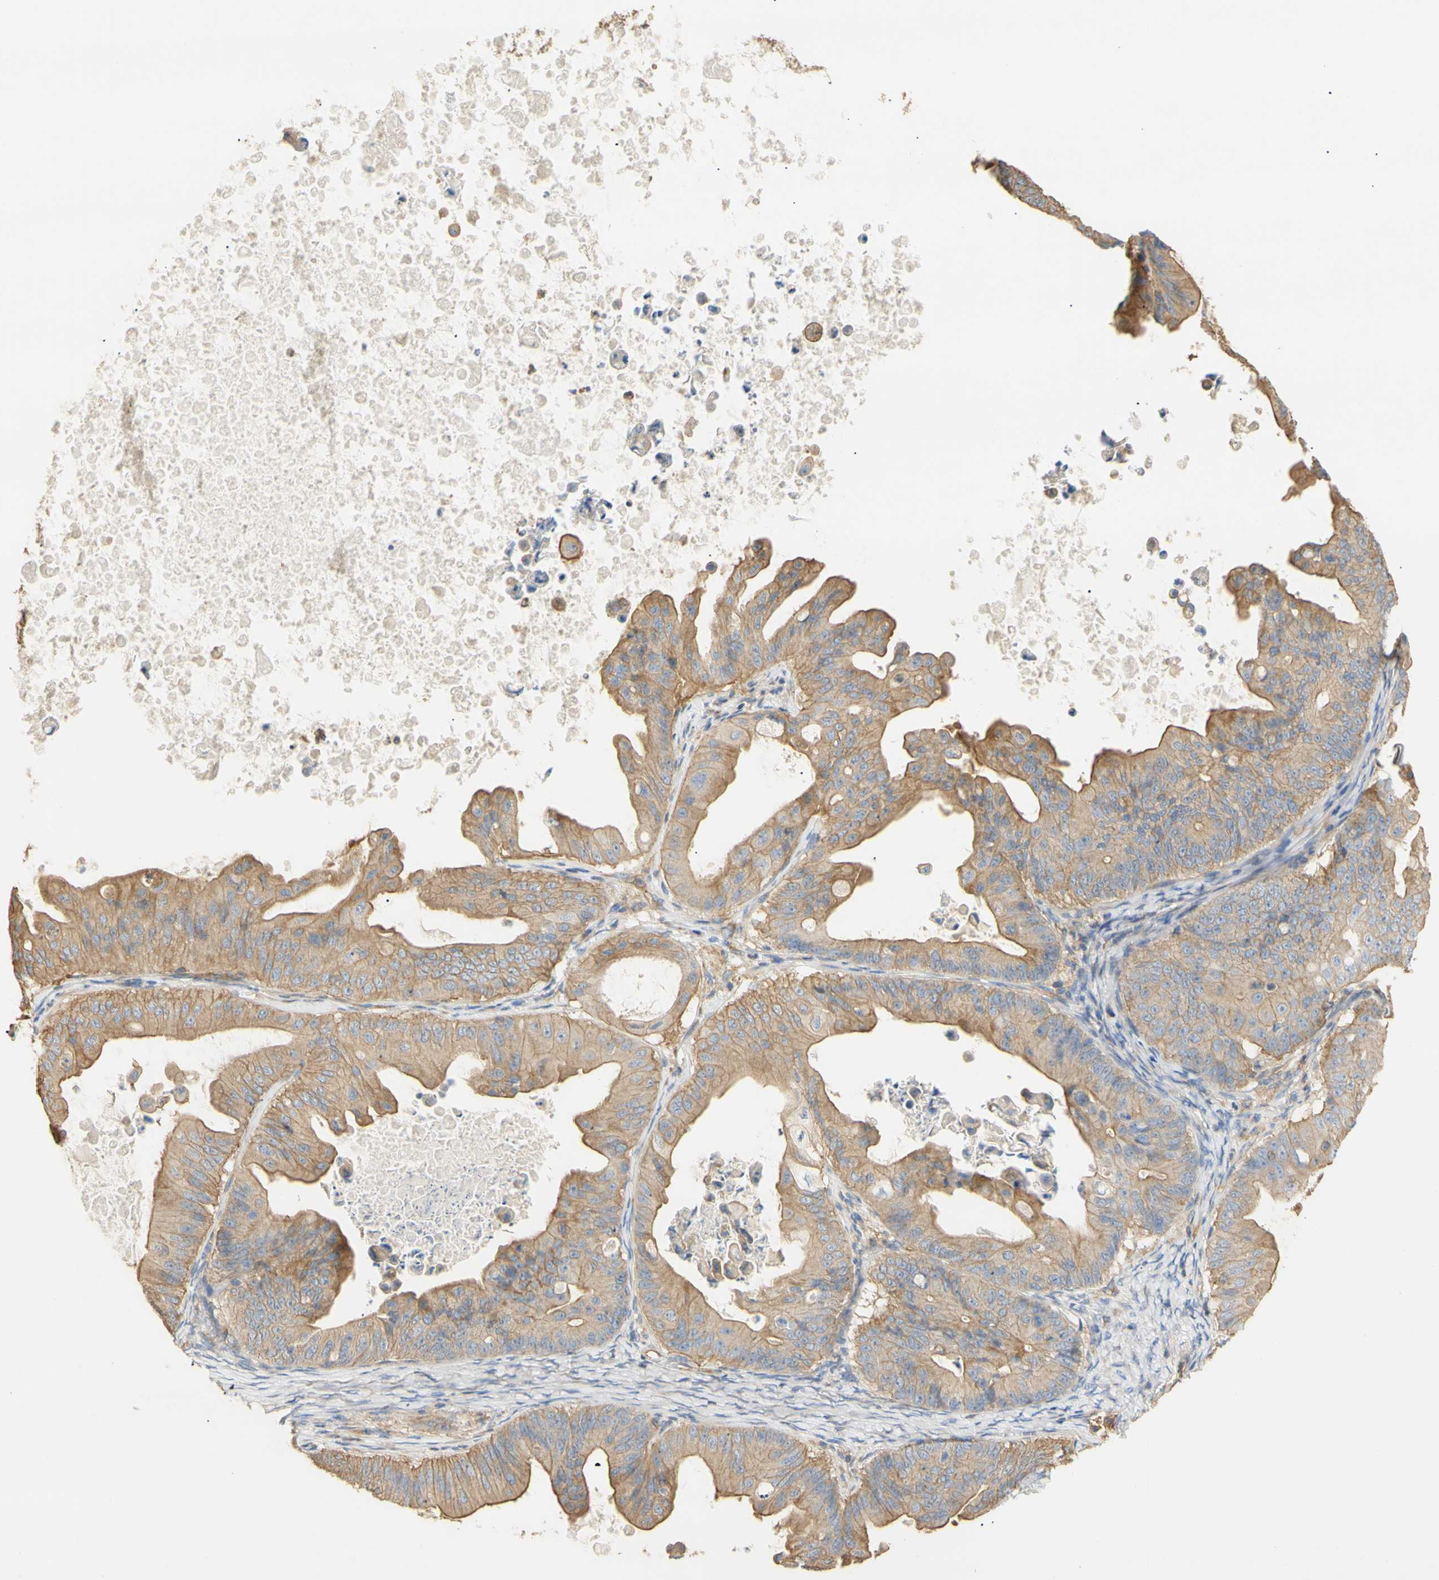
{"staining": {"intensity": "moderate", "quantity": ">75%", "location": "cytoplasmic/membranous"}, "tissue": "ovarian cancer", "cell_type": "Tumor cells", "image_type": "cancer", "snomed": [{"axis": "morphology", "description": "Cystadenocarcinoma, mucinous, NOS"}, {"axis": "topography", "description": "Ovary"}], "caption": "DAB immunohistochemical staining of ovarian cancer (mucinous cystadenocarcinoma) shows moderate cytoplasmic/membranous protein positivity in approximately >75% of tumor cells.", "gene": "KCNE4", "patient": {"sex": "female", "age": 37}}